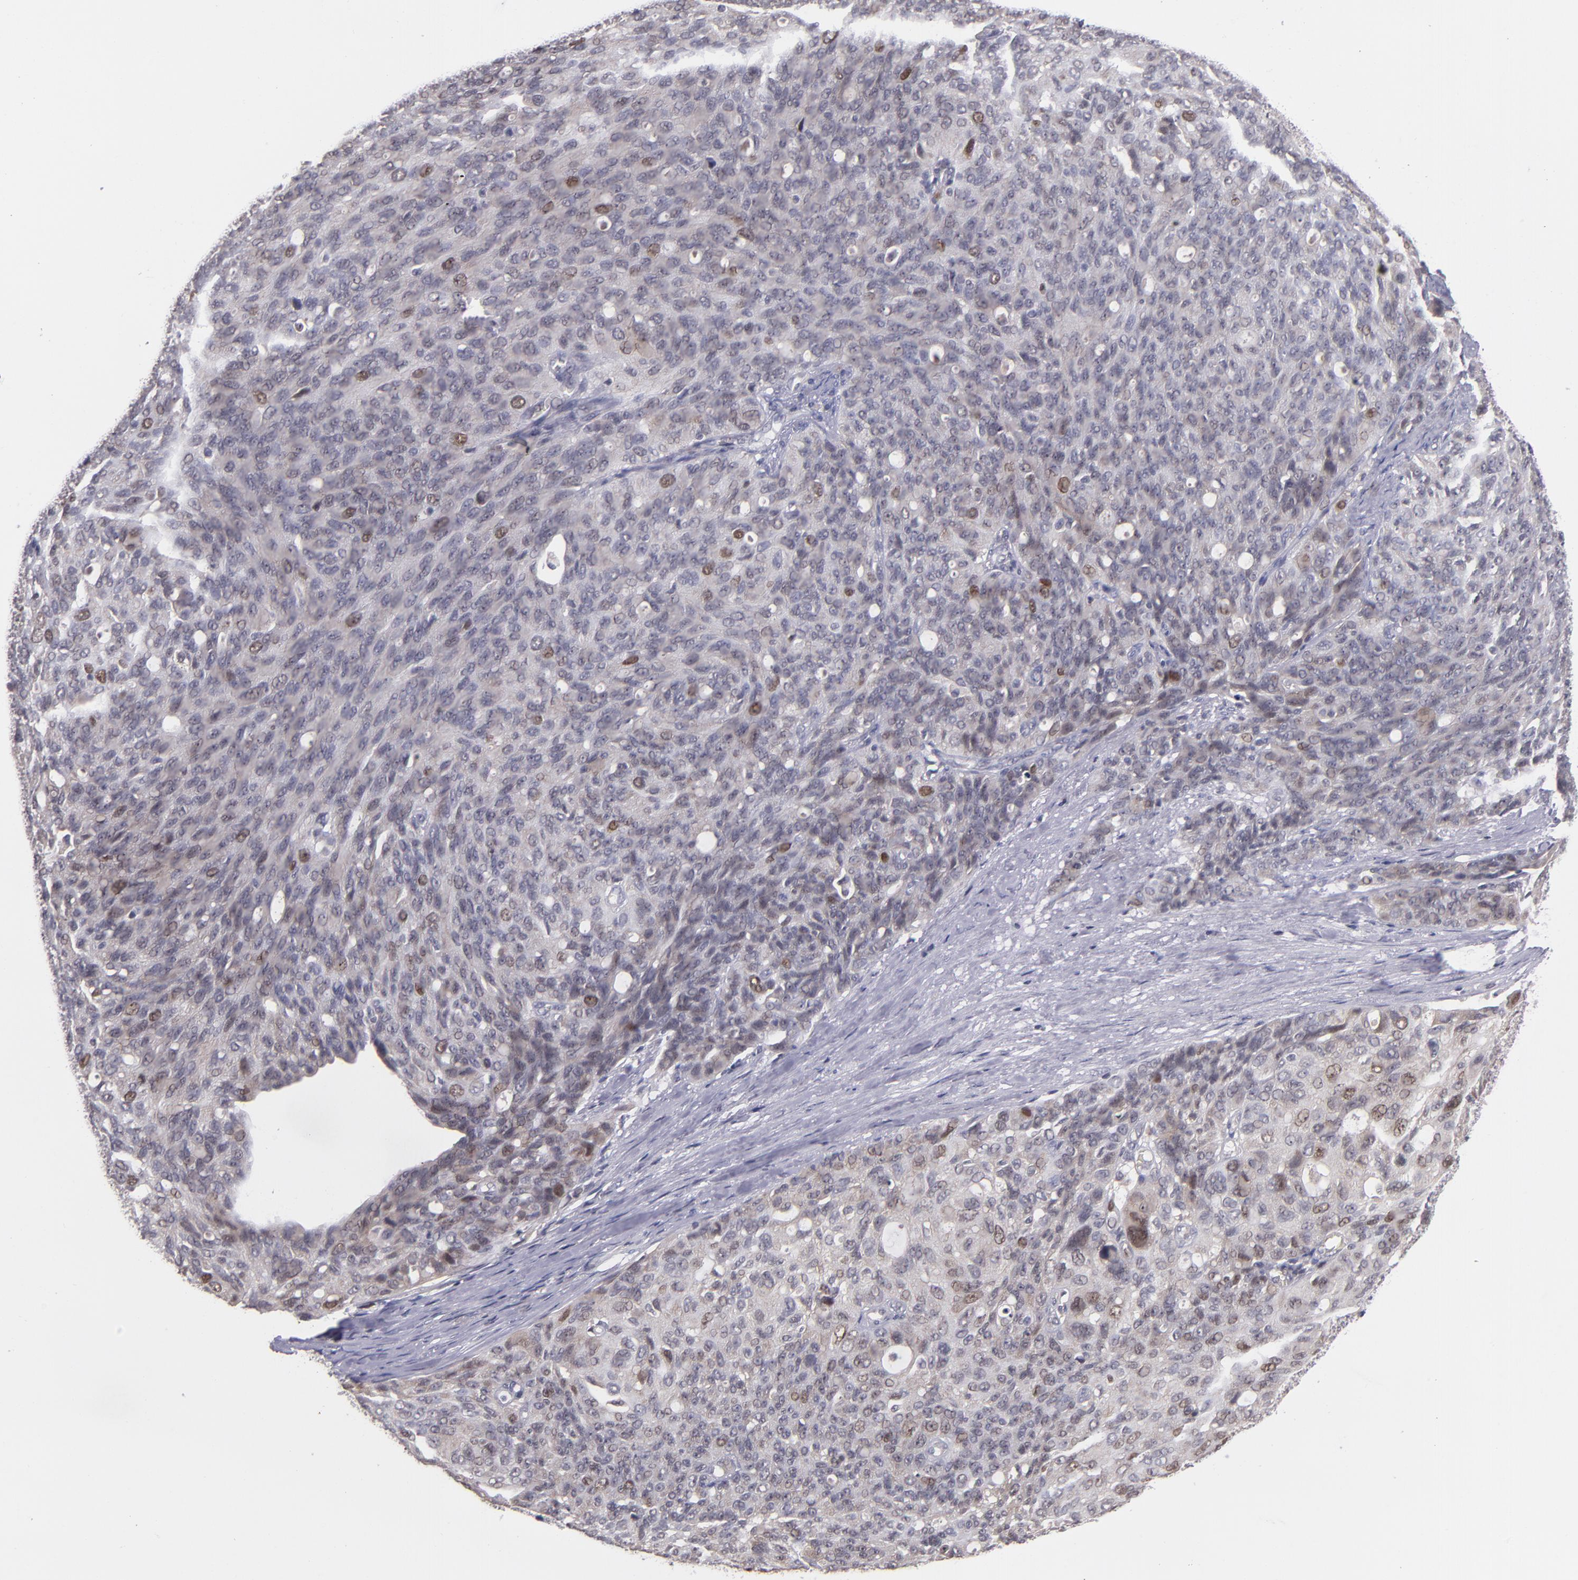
{"staining": {"intensity": "moderate", "quantity": "<25%", "location": "nuclear"}, "tissue": "ovarian cancer", "cell_type": "Tumor cells", "image_type": "cancer", "snomed": [{"axis": "morphology", "description": "Carcinoma, endometroid"}, {"axis": "topography", "description": "Ovary"}], "caption": "Tumor cells show low levels of moderate nuclear staining in approximately <25% of cells in human ovarian endometroid carcinoma. (Brightfield microscopy of DAB IHC at high magnification).", "gene": "CDC7", "patient": {"sex": "female", "age": 60}}